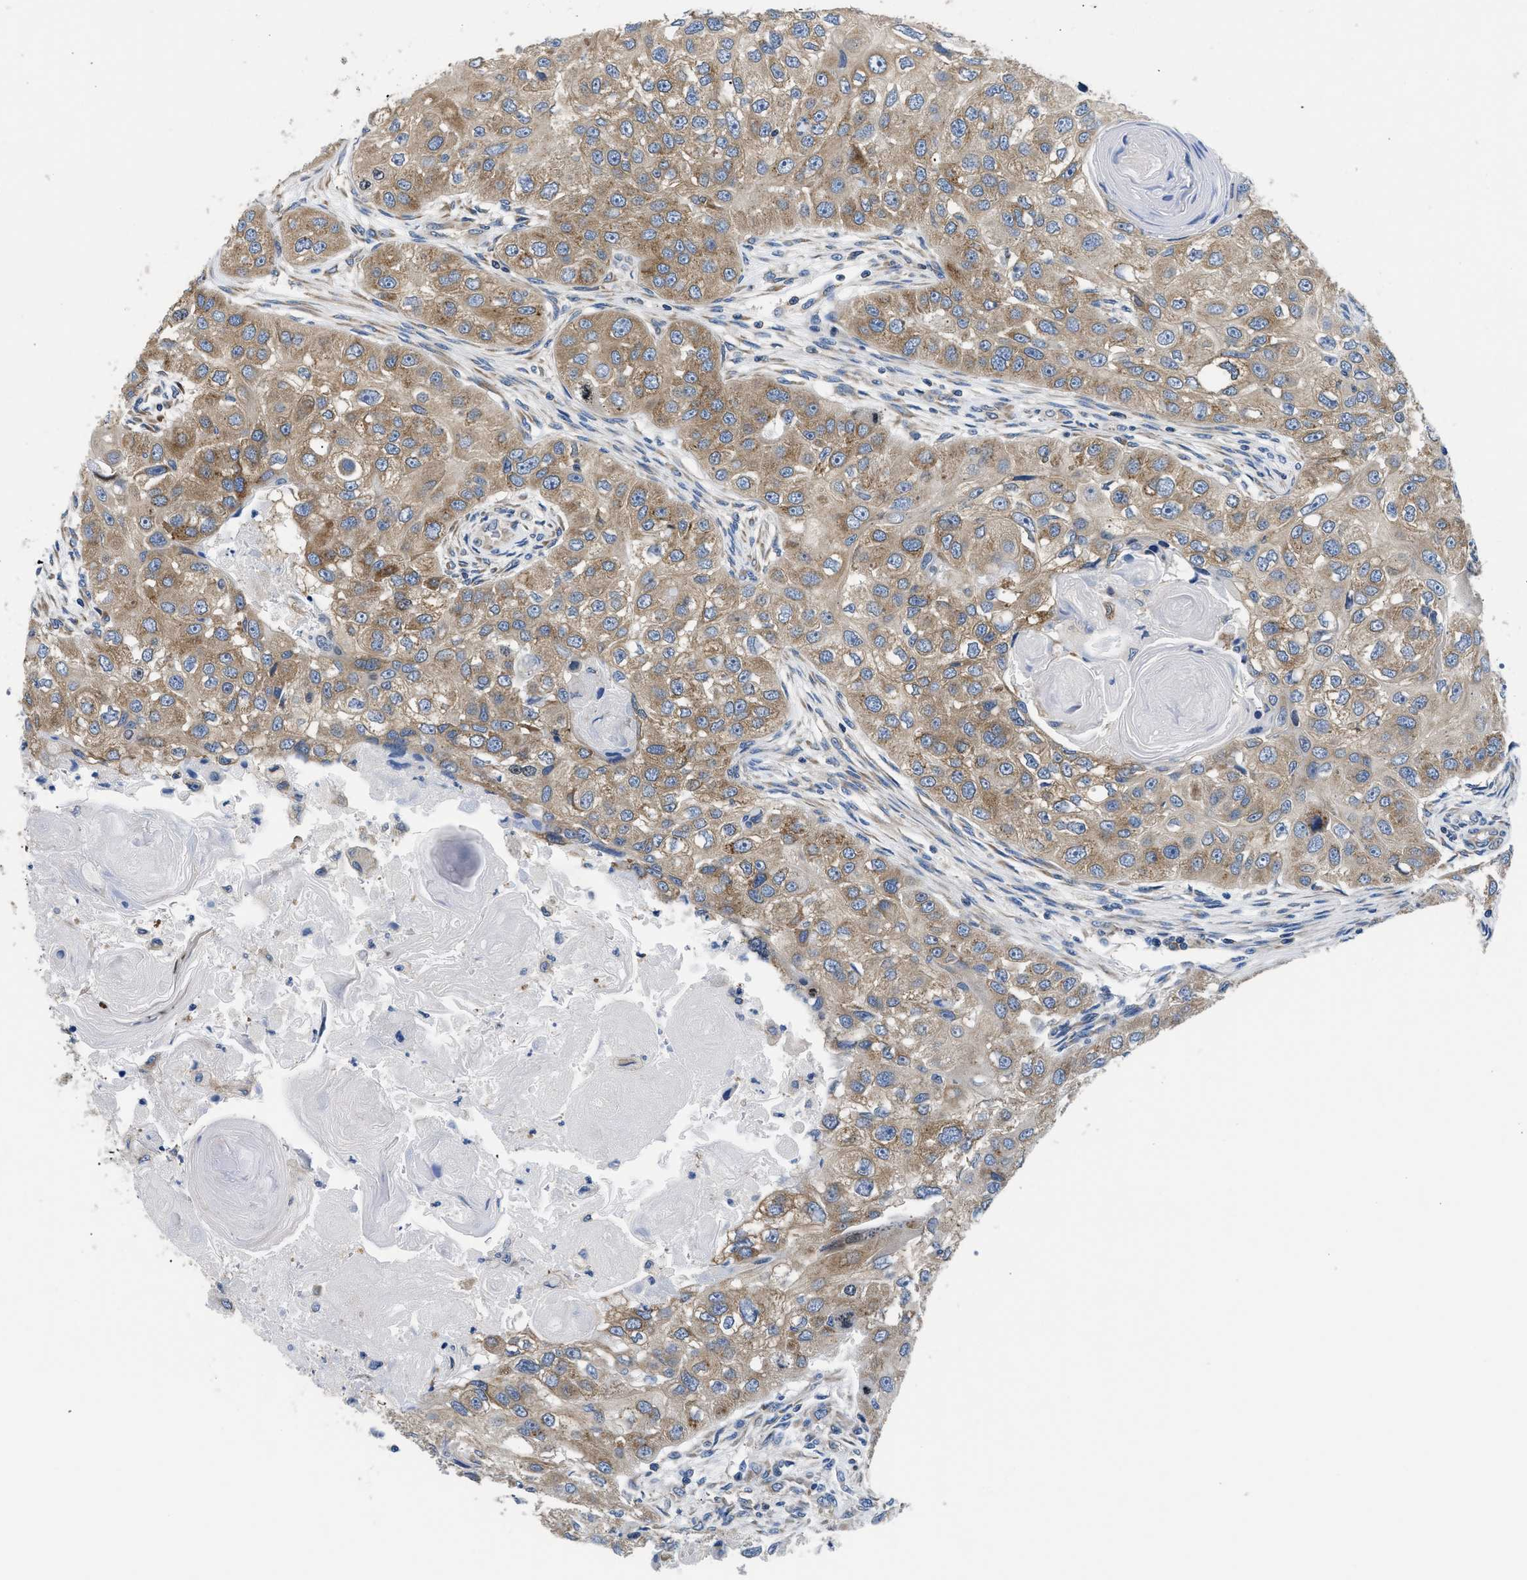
{"staining": {"intensity": "moderate", "quantity": ">75%", "location": "cytoplasmic/membranous"}, "tissue": "head and neck cancer", "cell_type": "Tumor cells", "image_type": "cancer", "snomed": [{"axis": "morphology", "description": "Normal tissue, NOS"}, {"axis": "morphology", "description": "Squamous cell carcinoma, NOS"}, {"axis": "topography", "description": "Skeletal muscle"}, {"axis": "topography", "description": "Head-Neck"}], "caption": "Protein staining demonstrates moderate cytoplasmic/membranous positivity in approximately >75% of tumor cells in head and neck squamous cell carcinoma. The staining was performed using DAB, with brown indicating positive protein expression. Nuclei are stained blue with hematoxylin.", "gene": "ABCF1", "patient": {"sex": "male", "age": 51}}